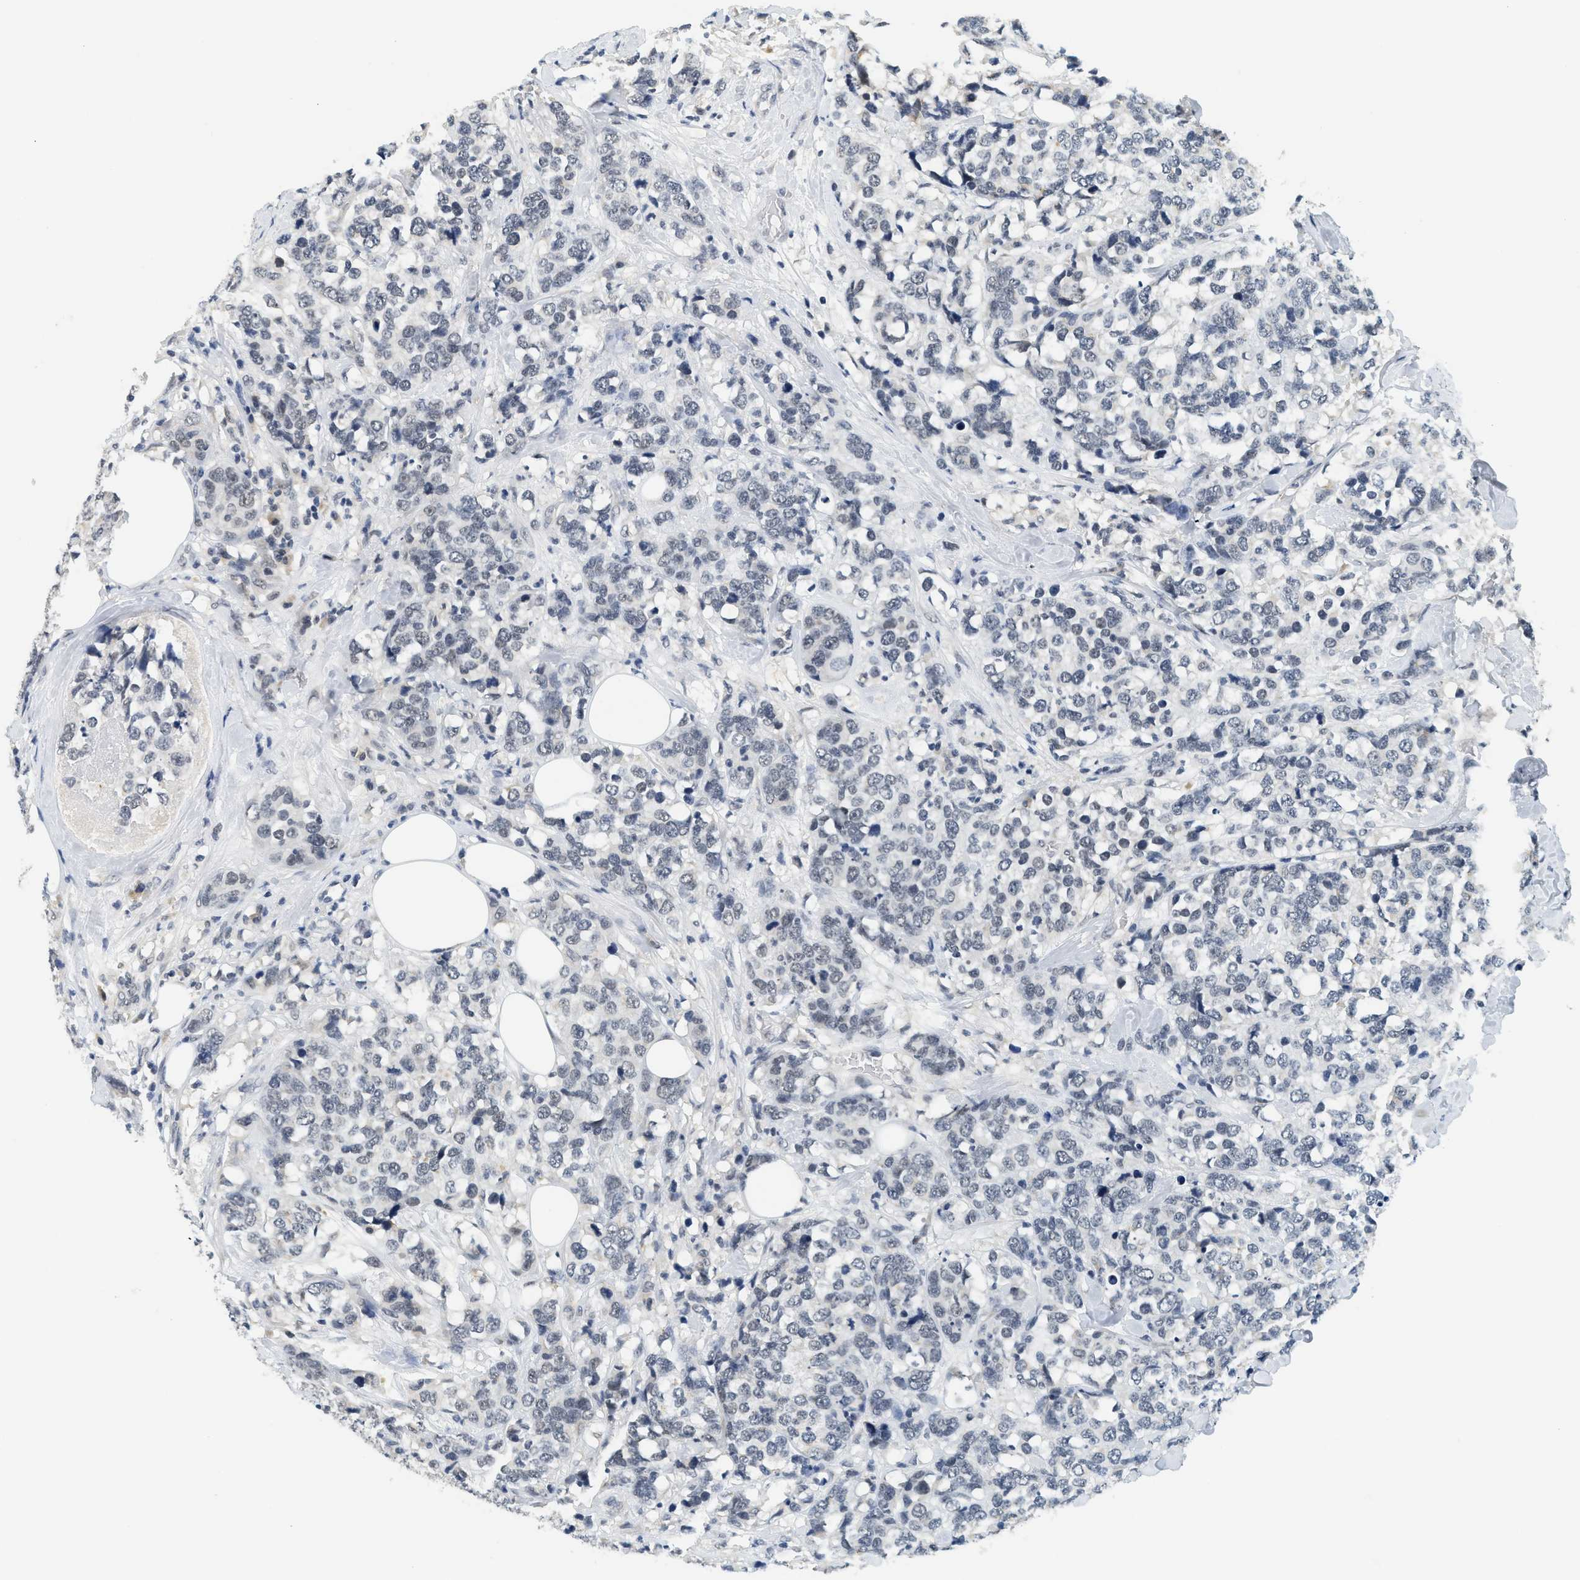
{"staining": {"intensity": "negative", "quantity": "none", "location": "none"}, "tissue": "breast cancer", "cell_type": "Tumor cells", "image_type": "cancer", "snomed": [{"axis": "morphology", "description": "Lobular carcinoma"}, {"axis": "topography", "description": "Breast"}], "caption": "DAB immunohistochemical staining of lobular carcinoma (breast) exhibits no significant staining in tumor cells.", "gene": "MZF1", "patient": {"sex": "female", "age": 59}}